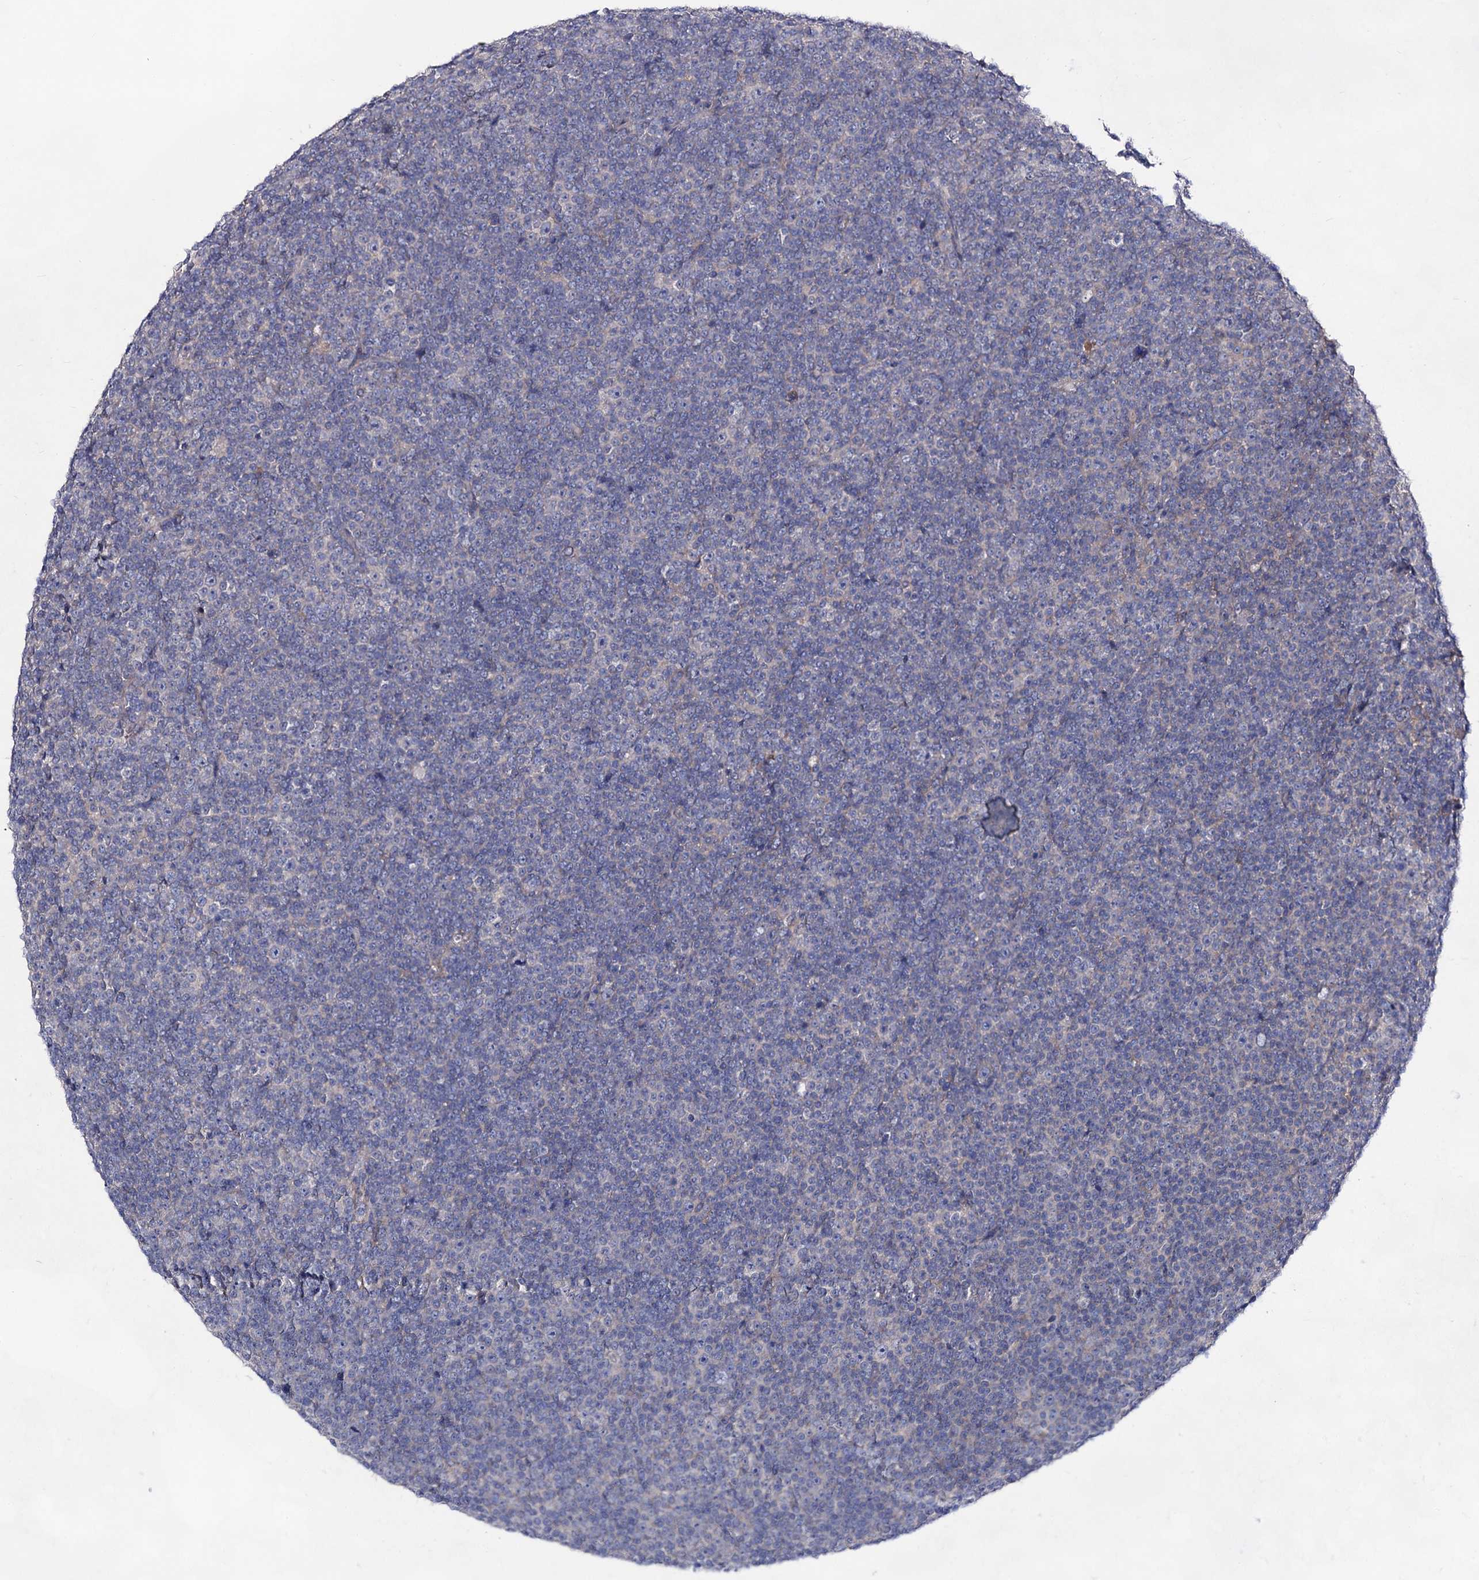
{"staining": {"intensity": "negative", "quantity": "none", "location": "none"}, "tissue": "lymphoma", "cell_type": "Tumor cells", "image_type": "cancer", "snomed": [{"axis": "morphology", "description": "Malignant lymphoma, non-Hodgkin's type, Low grade"}, {"axis": "topography", "description": "Lymph node"}], "caption": "Tumor cells are negative for brown protein staining in lymphoma.", "gene": "PLIN1", "patient": {"sex": "female", "age": 67}}